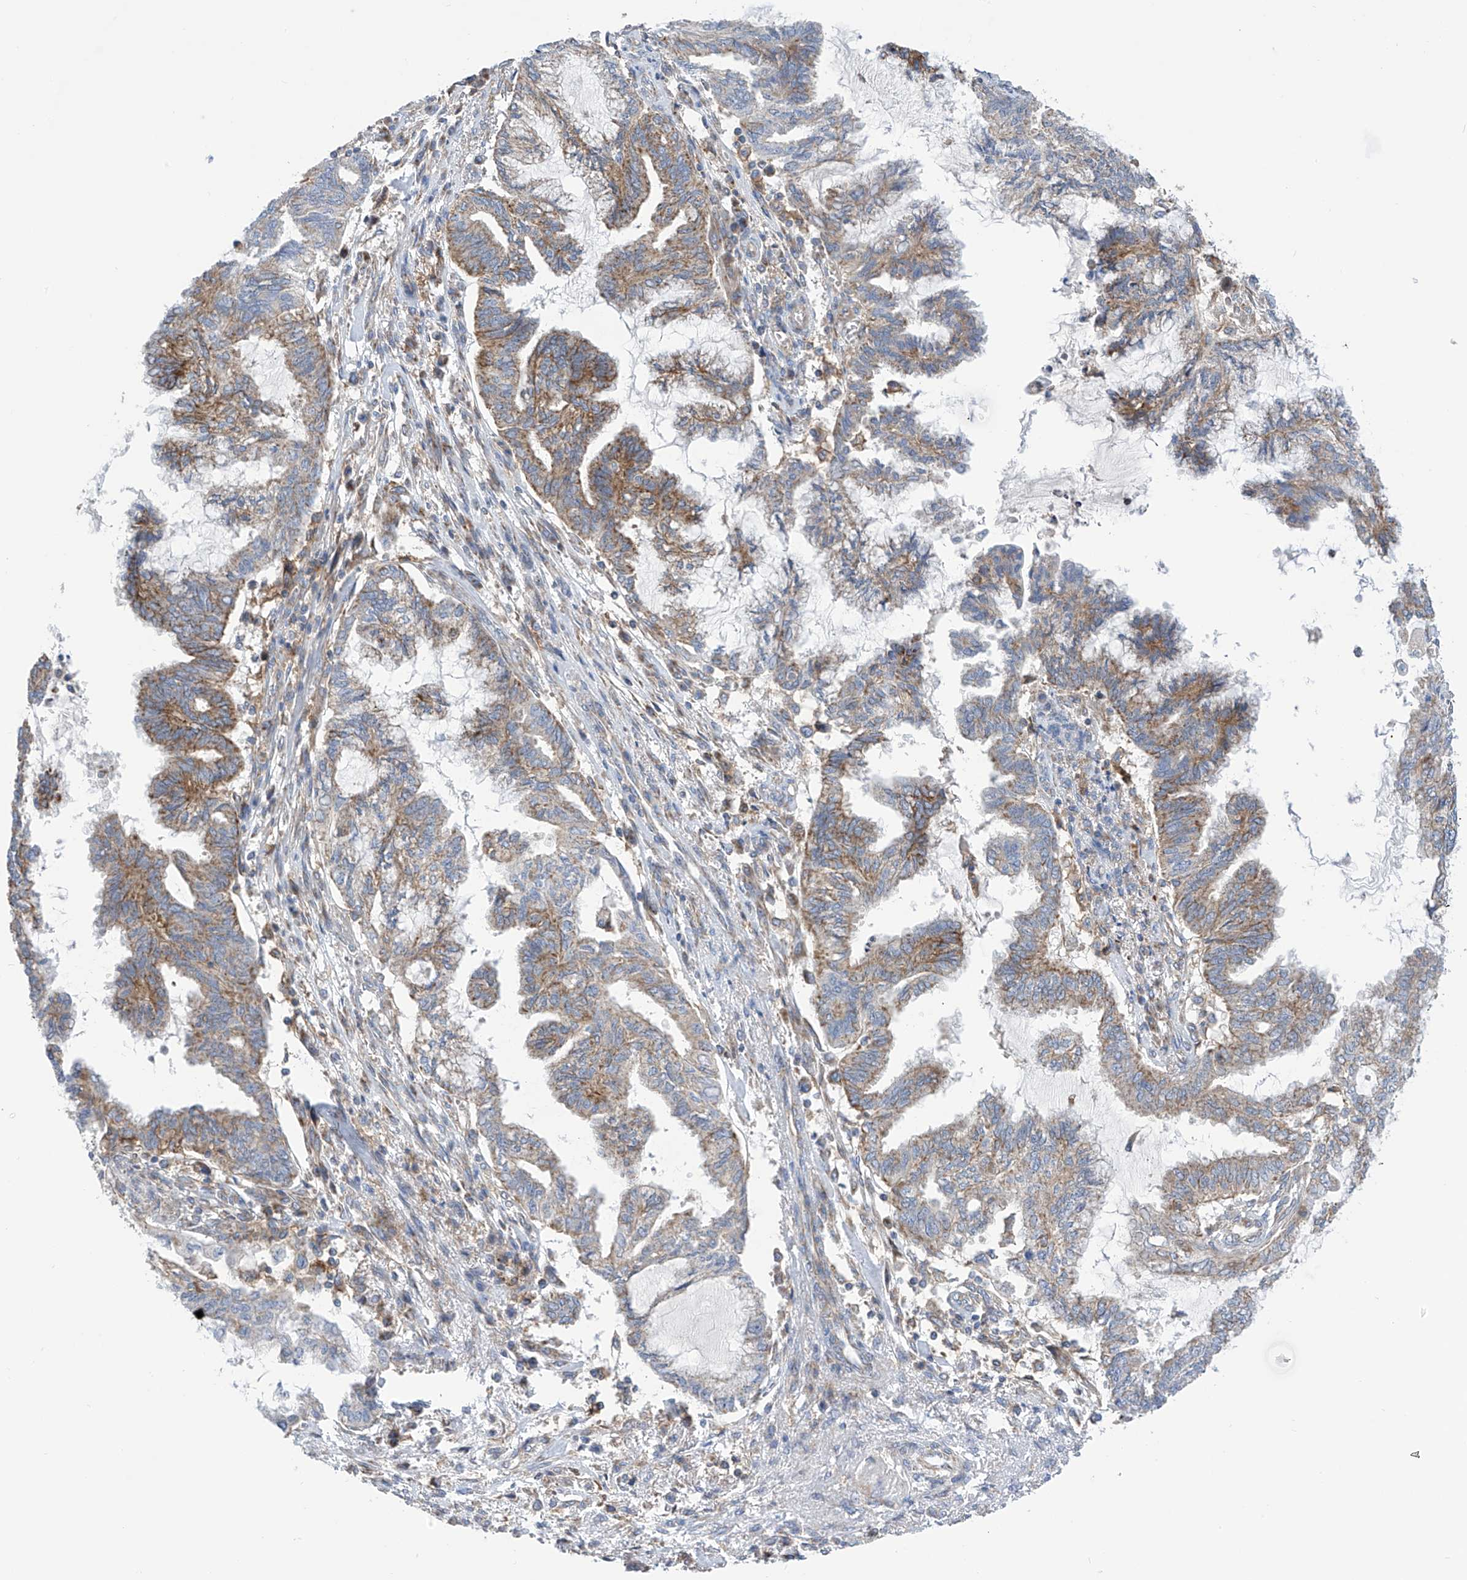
{"staining": {"intensity": "moderate", "quantity": "25%-75%", "location": "cytoplasmic/membranous"}, "tissue": "endometrial cancer", "cell_type": "Tumor cells", "image_type": "cancer", "snomed": [{"axis": "morphology", "description": "Adenocarcinoma, NOS"}, {"axis": "topography", "description": "Endometrium"}], "caption": "Adenocarcinoma (endometrial) tissue exhibits moderate cytoplasmic/membranous expression in approximately 25%-75% of tumor cells", "gene": "P2RX7", "patient": {"sex": "female", "age": 86}}